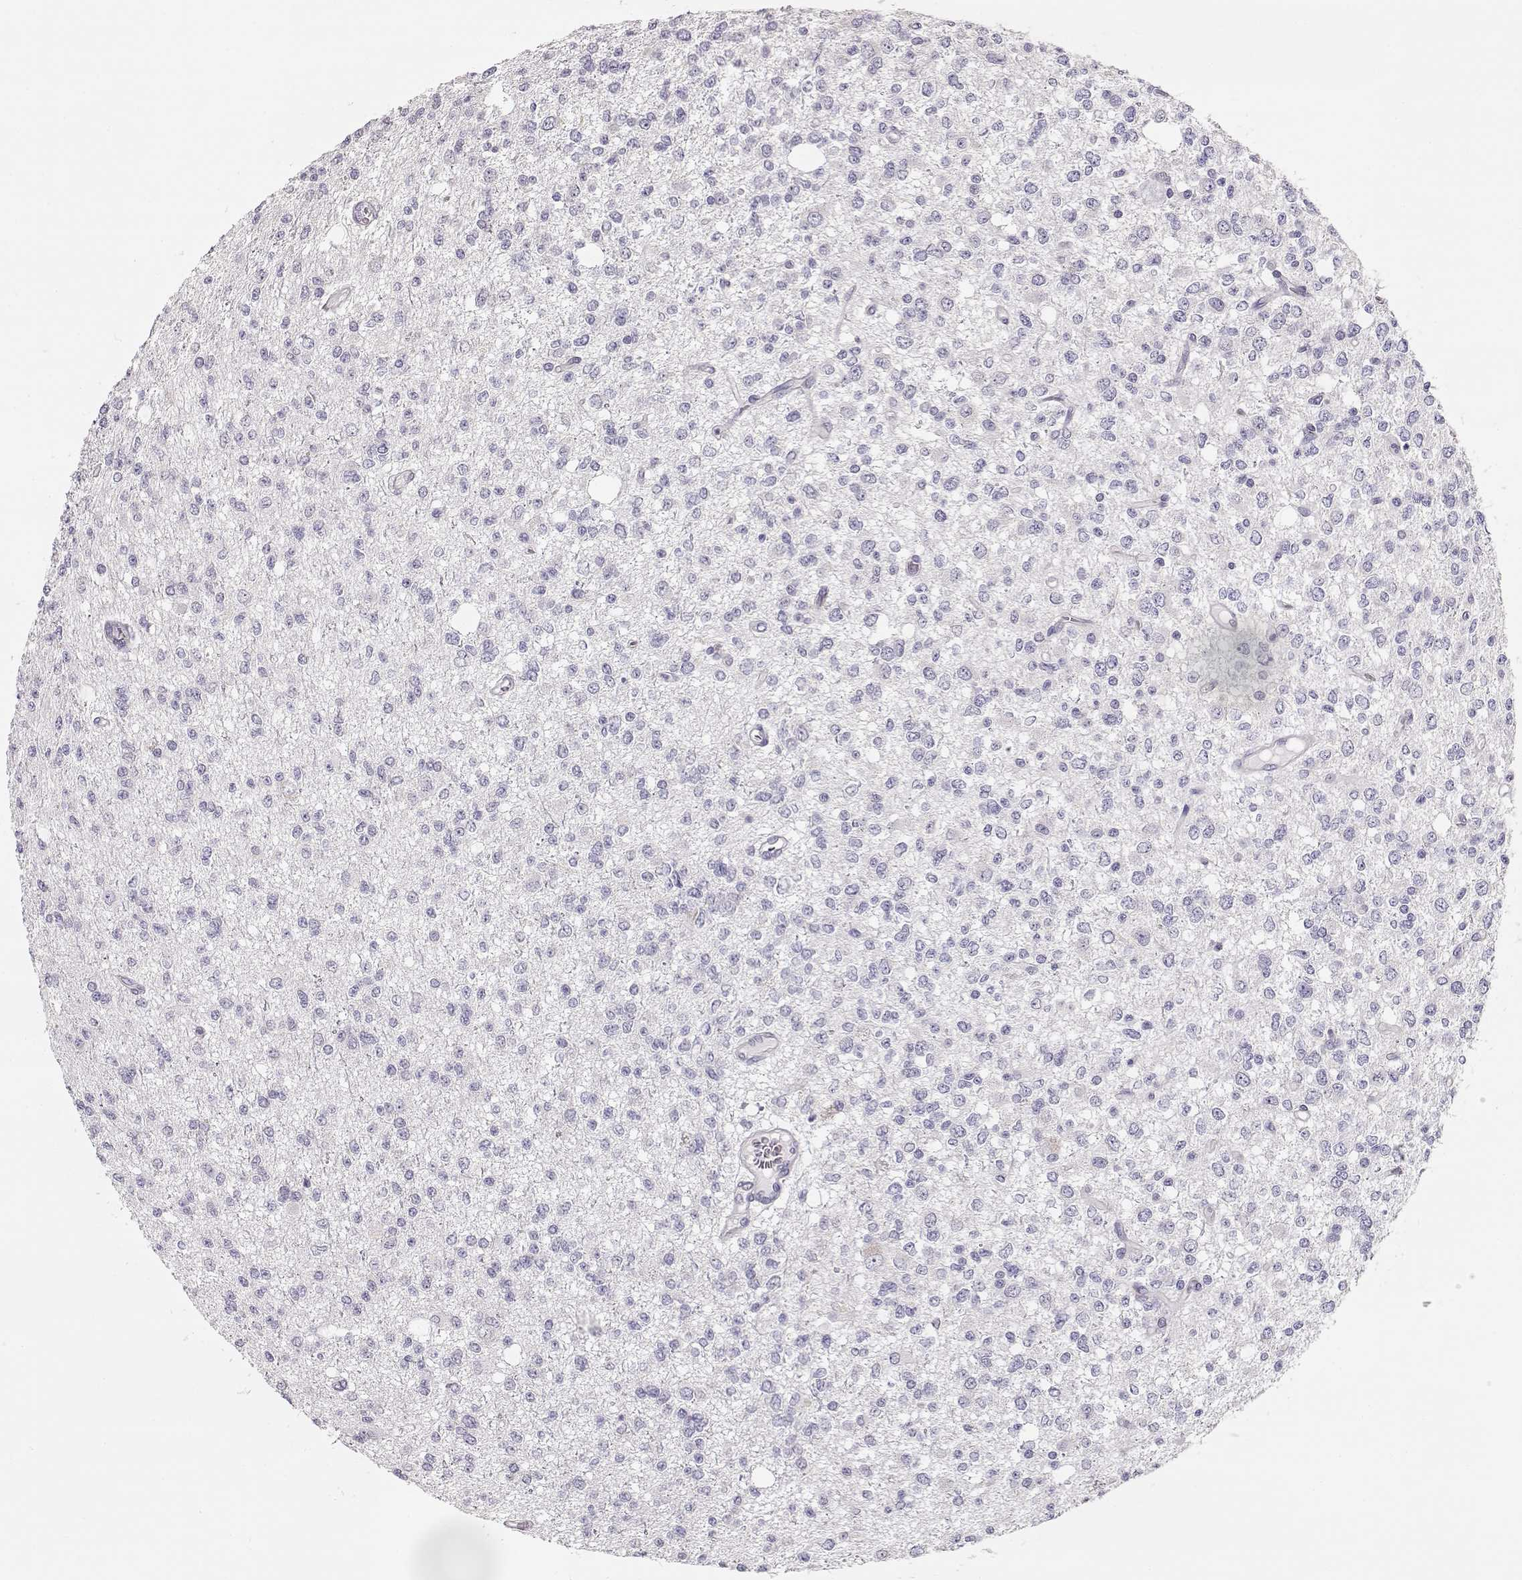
{"staining": {"intensity": "negative", "quantity": "none", "location": "none"}, "tissue": "glioma", "cell_type": "Tumor cells", "image_type": "cancer", "snomed": [{"axis": "morphology", "description": "Glioma, malignant, Low grade"}, {"axis": "topography", "description": "Brain"}], "caption": "DAB immunohistochemical staining of human glioma displays no significant positivity in tumor cells.", "gene": "GLIPR1L2", "patient": {"sex": "male", "age": 67}}